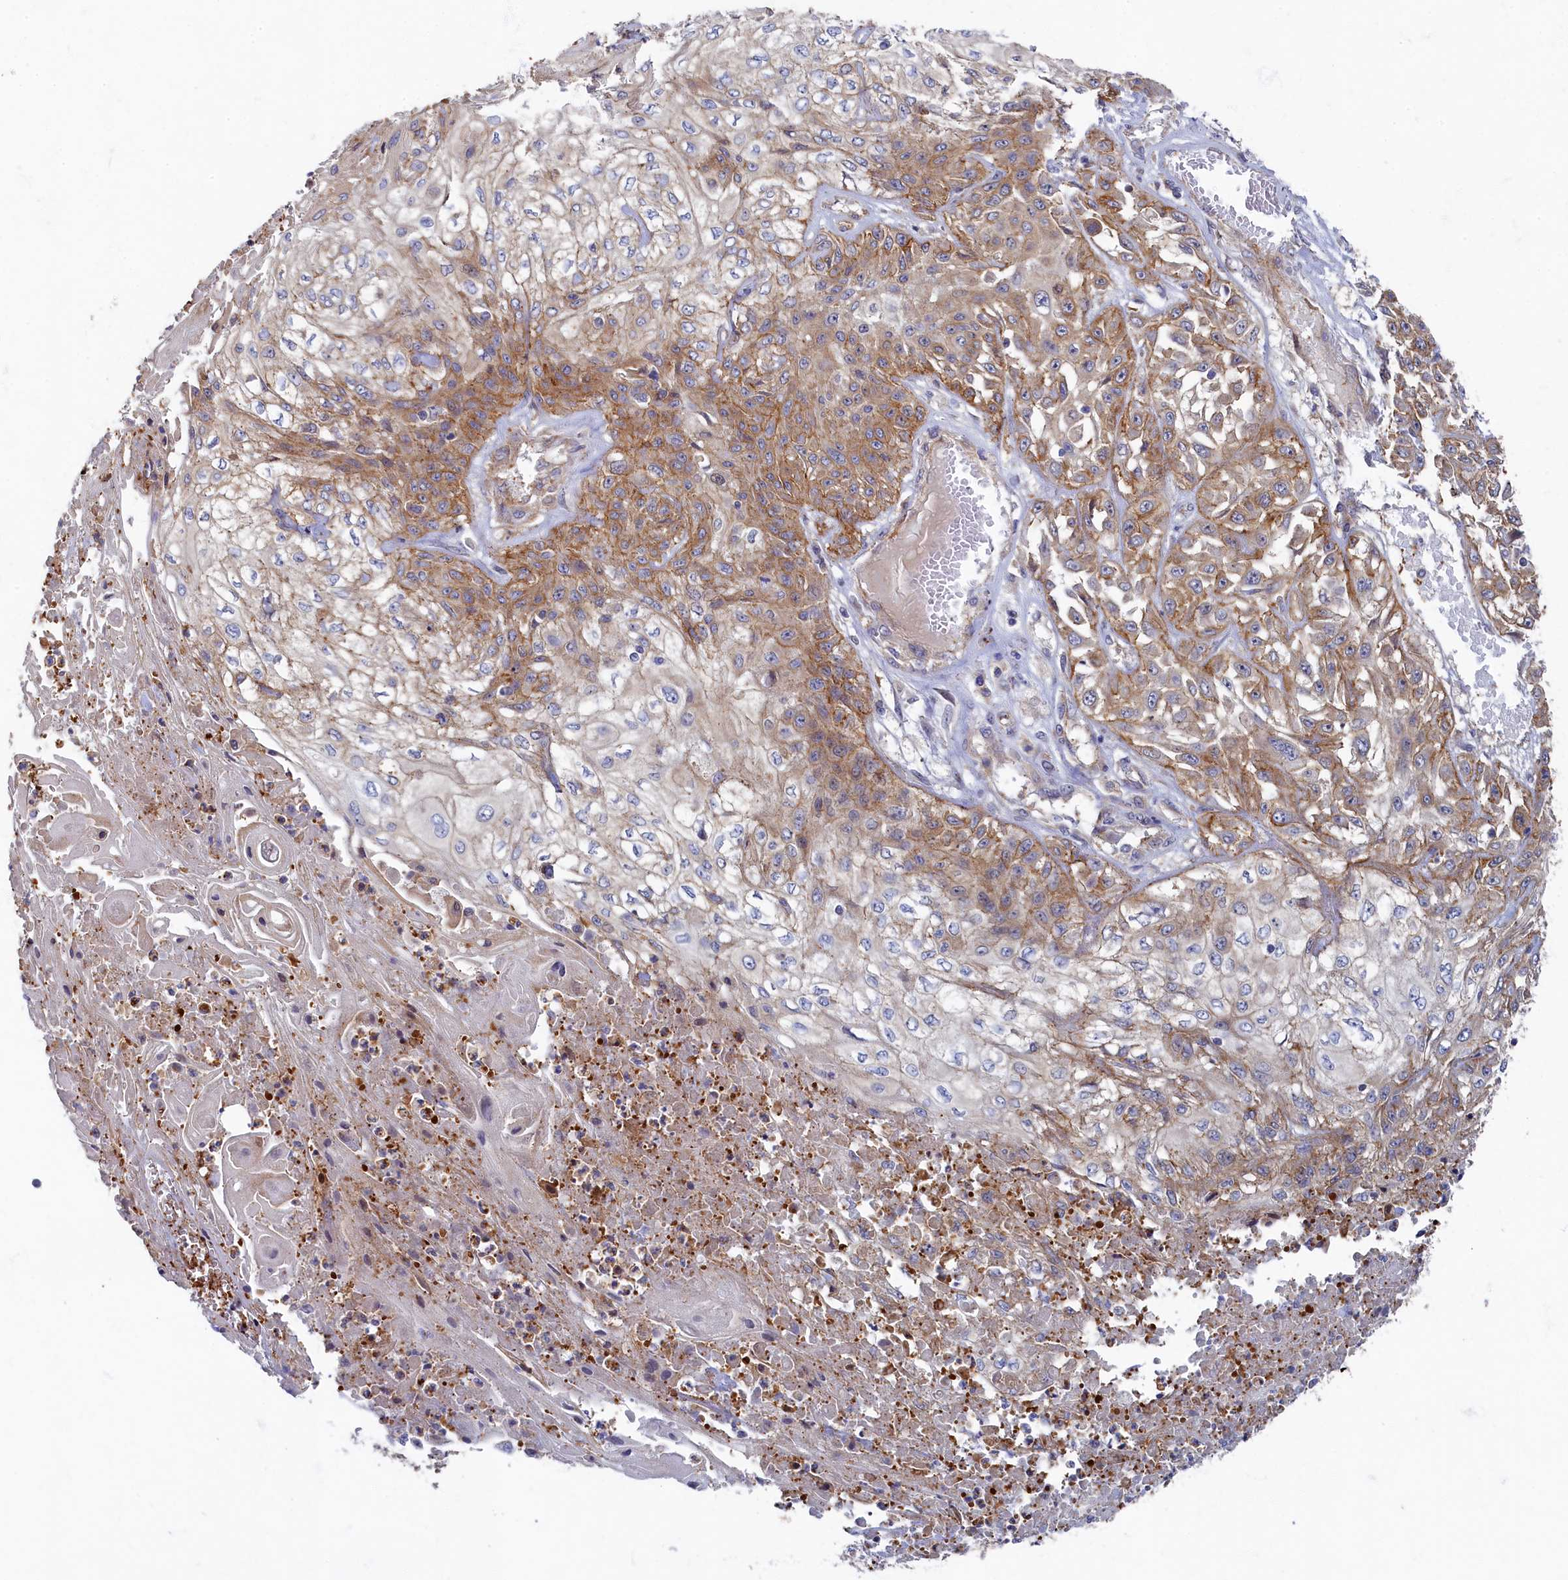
{"staining": {"intensity": "moderate", "quantity": "25%-75%", "location": "cytoplasmic/membranous"}, "tissue": "skin cancer", "cell_type": "Tumor cells", "image_type": "cancer", "snomed": [{"axis": "morphology", "description": "Squamous cell carcinoma, NOS"}, {"axis": "morphology", "description": "Squamous cell carcinoma, metastatic, NOS"}, {"axis": "topography", "description": "Skin"}, {"axis": "topography", "description": "Lymph node"}], "caption": "Skin cancer (metastatic squamous cell carcinoma) stained with DAB (3,3'-diaminobenzidine) immunohistochemistry (IHC) demonstrates medium levels of moderate cytoplasmic/membranous positivity in about 25%-75% of tumor cells.", "gene": "PSMG2", "patient": {"sex": "male", "age": 75}}